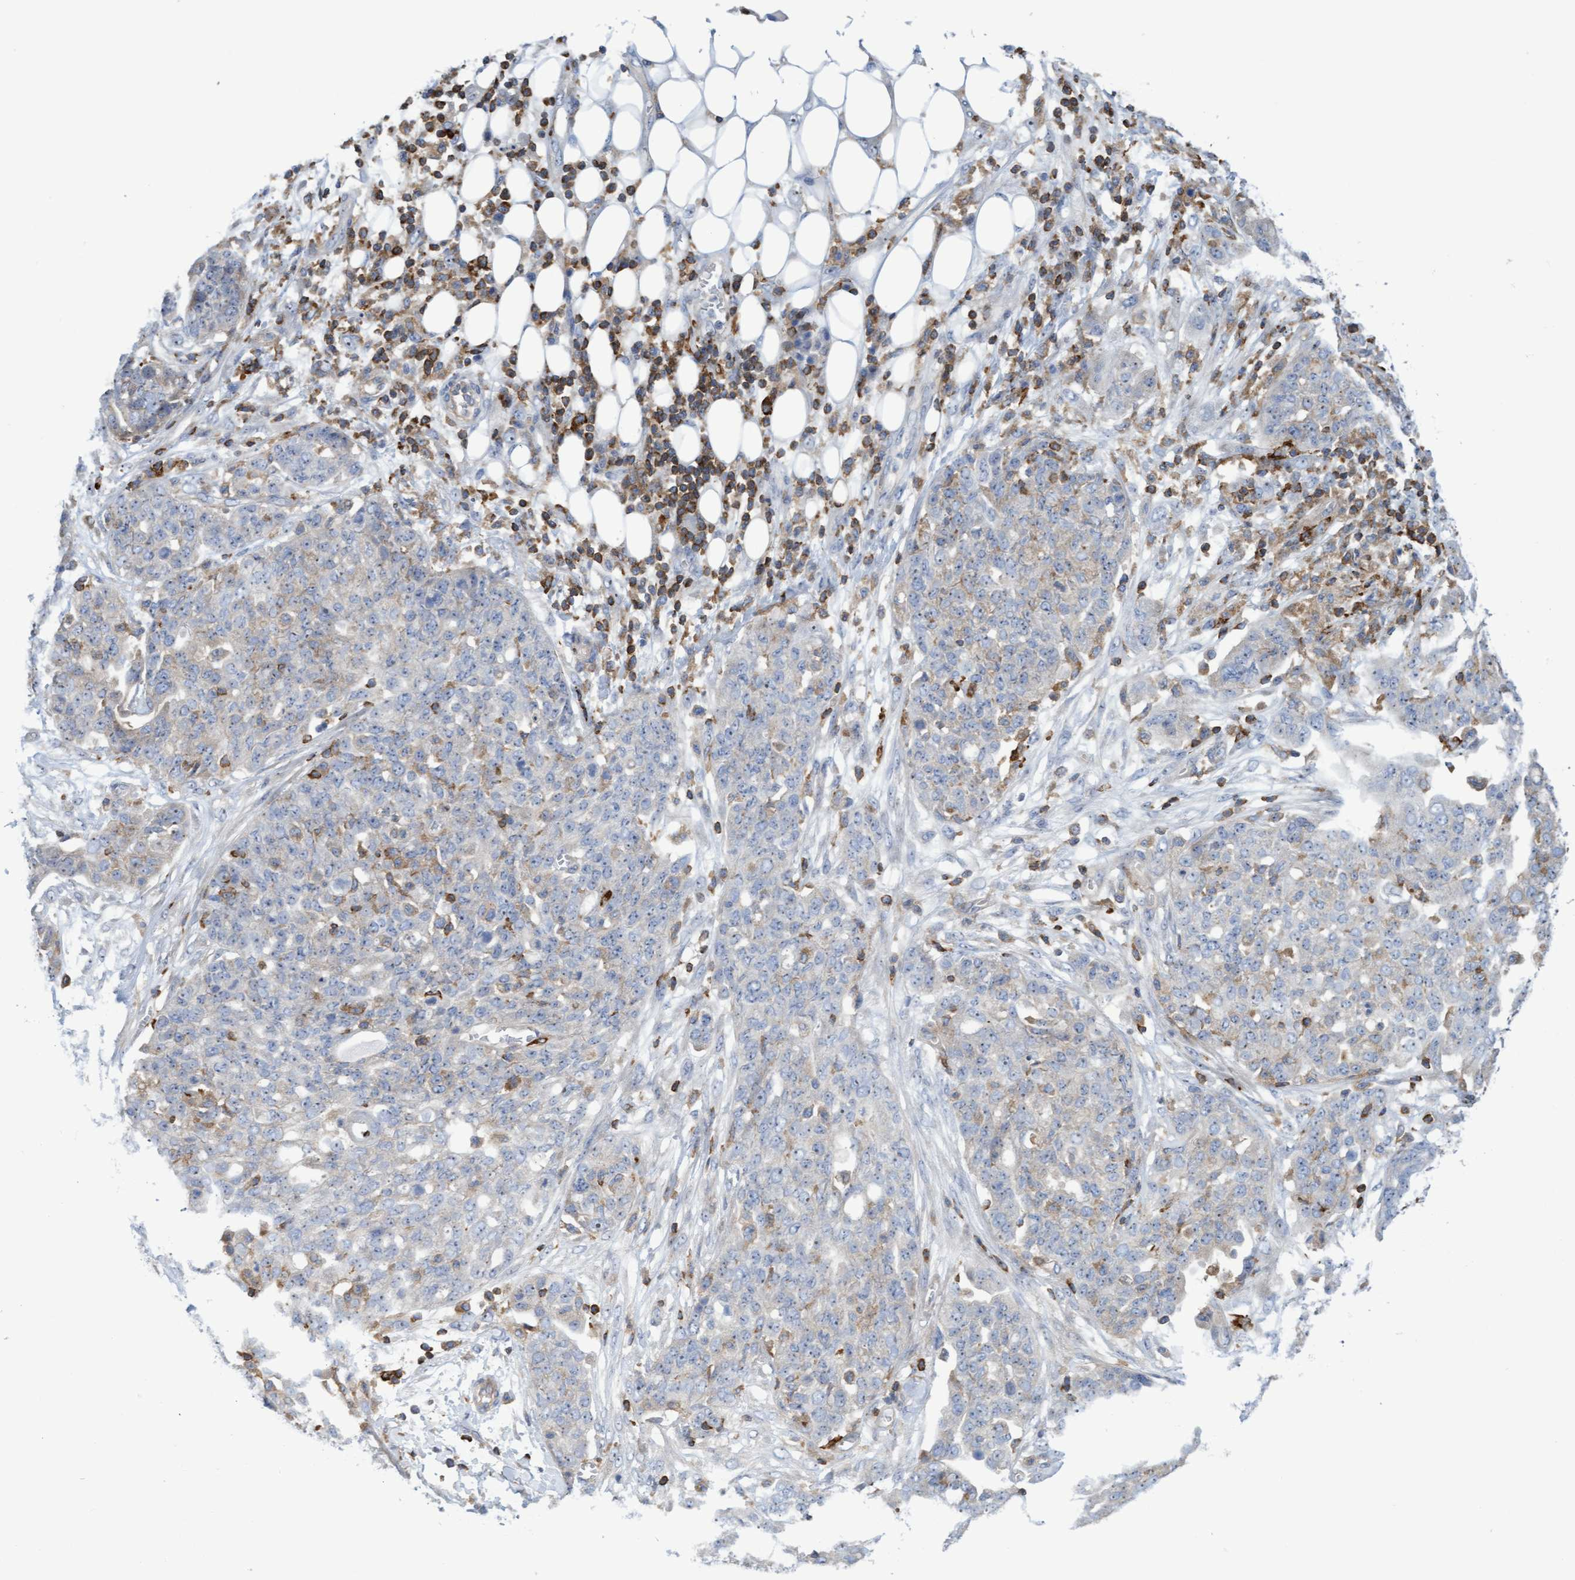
{"staining": {"intensity": "weak", "quantity": "<25%", "location": "cytoplasmic/membranous"}, "tissue": "ovarian cancer", "cell_type": "Tumor cells", "image_type": "cancer", "snomed": [{"axis": "morphology", "description": "Cystadenocarcinoma, serous, NOS"}, {"axis": "topography", "description": "Soft tissue"}, {"axis": "topography", "description": "Ovary"}], "caption": "An IHC image of ovarian serous cystadenocarcinoma is shown. There is no staining in tumor cells of ovarian serous cystadenocarcinoma.", "gene": "FNBP1", "patient": {"sex": "female", "age": 57}}